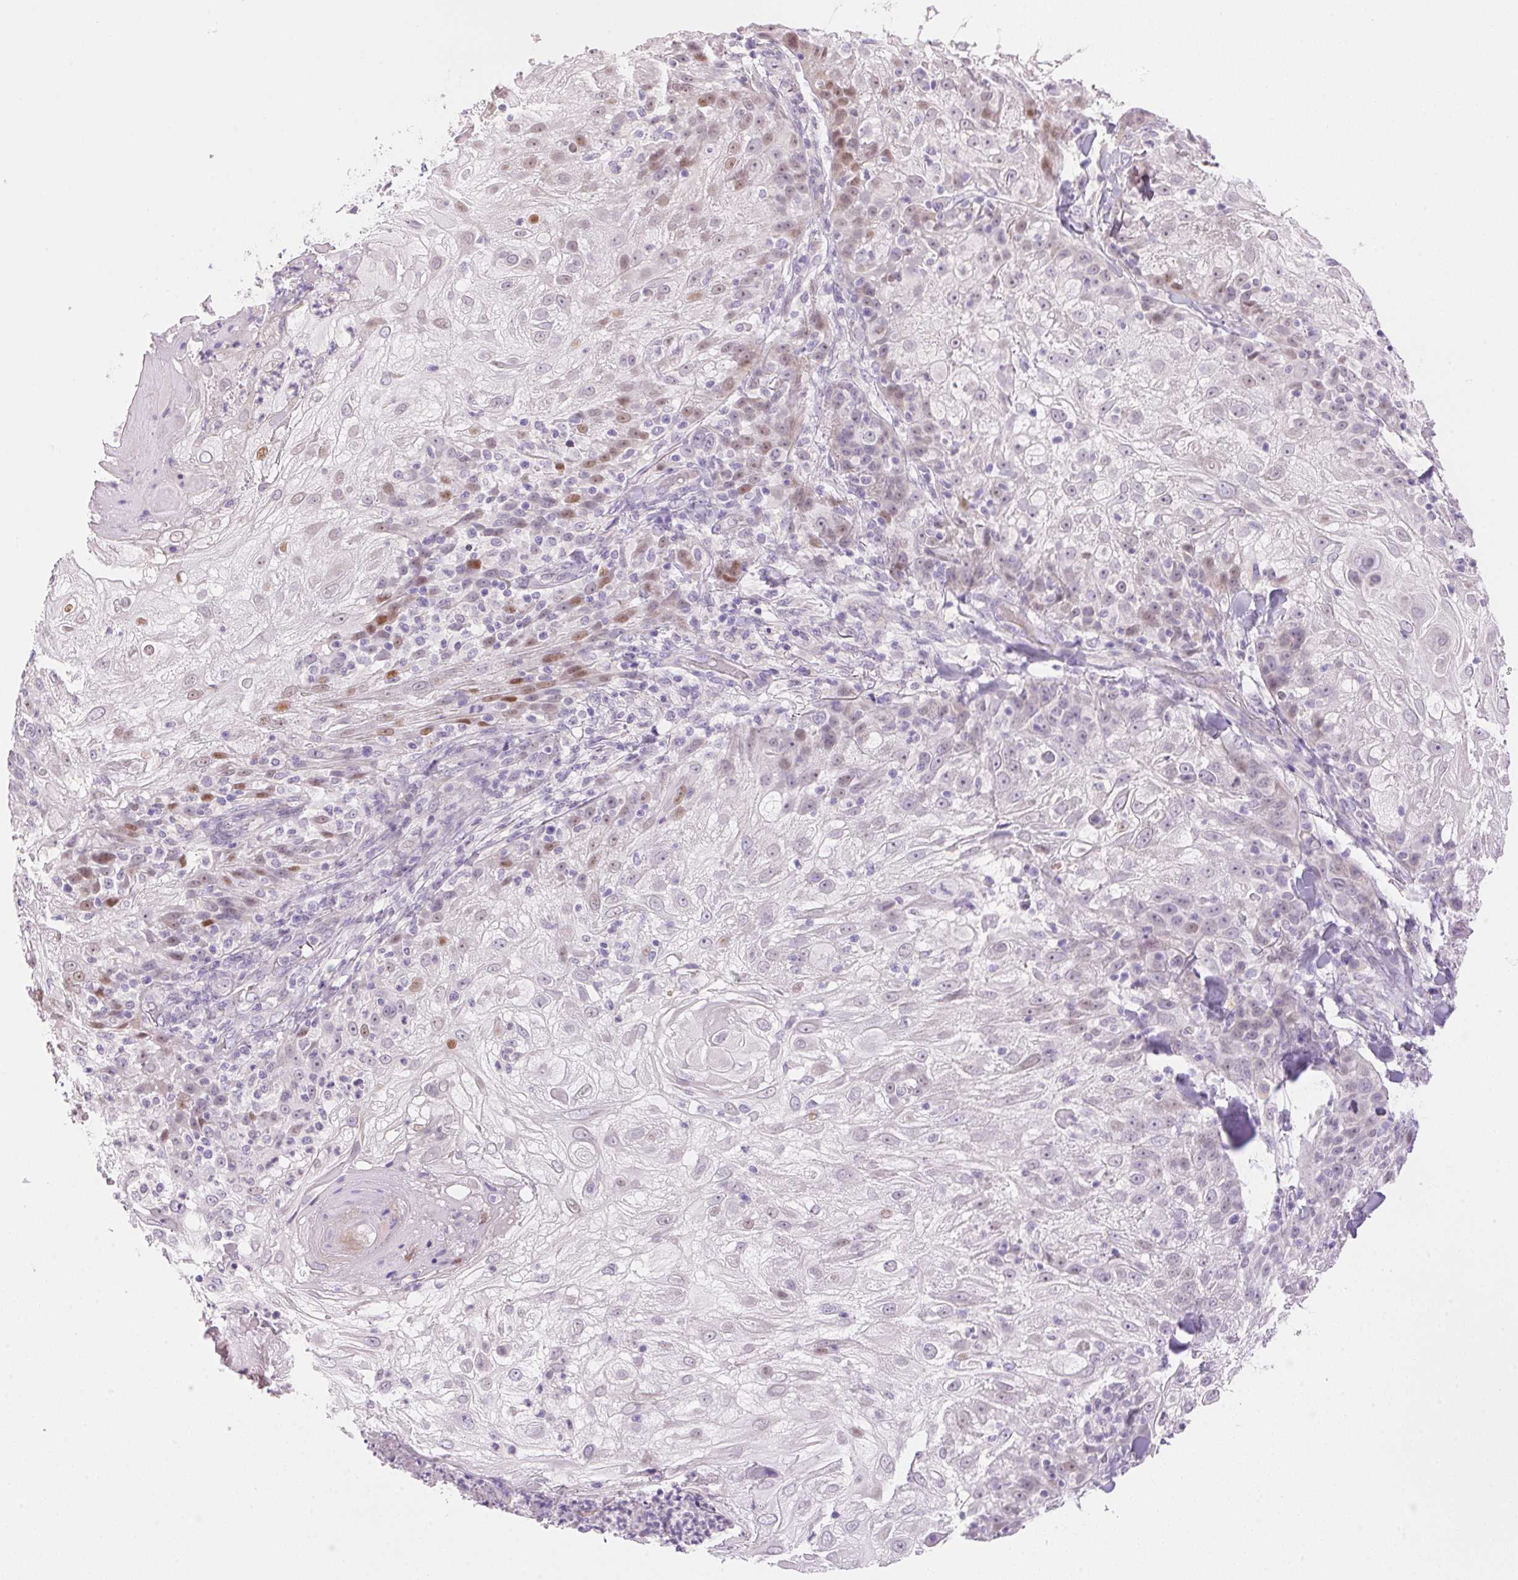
{"staining": {"intensity": "negative", "quantity": "none", "location": "none"}, "tissue": "skin cancer", "cell_type": "Tumor cells", "image_type": "cancer", "snomed": [{"axis": "morphology", "description": "Normal tissue, NOS"}, {"axis": "morphology", "description": "Squamous cell carcinoma, NOS"}, {"axis": "topography", "description": "Skin"}], "caption": "Immunohistochemistry (IHC) image of neoplastic tissue: human squamous cell carcinoma (skin) stained with DAB (3,3'-diaminobenzidine) demonstrates no significant protein expression in tumor cells.", "gene": "TEKT1", "patient": {"sex": "female", "age": 83}}